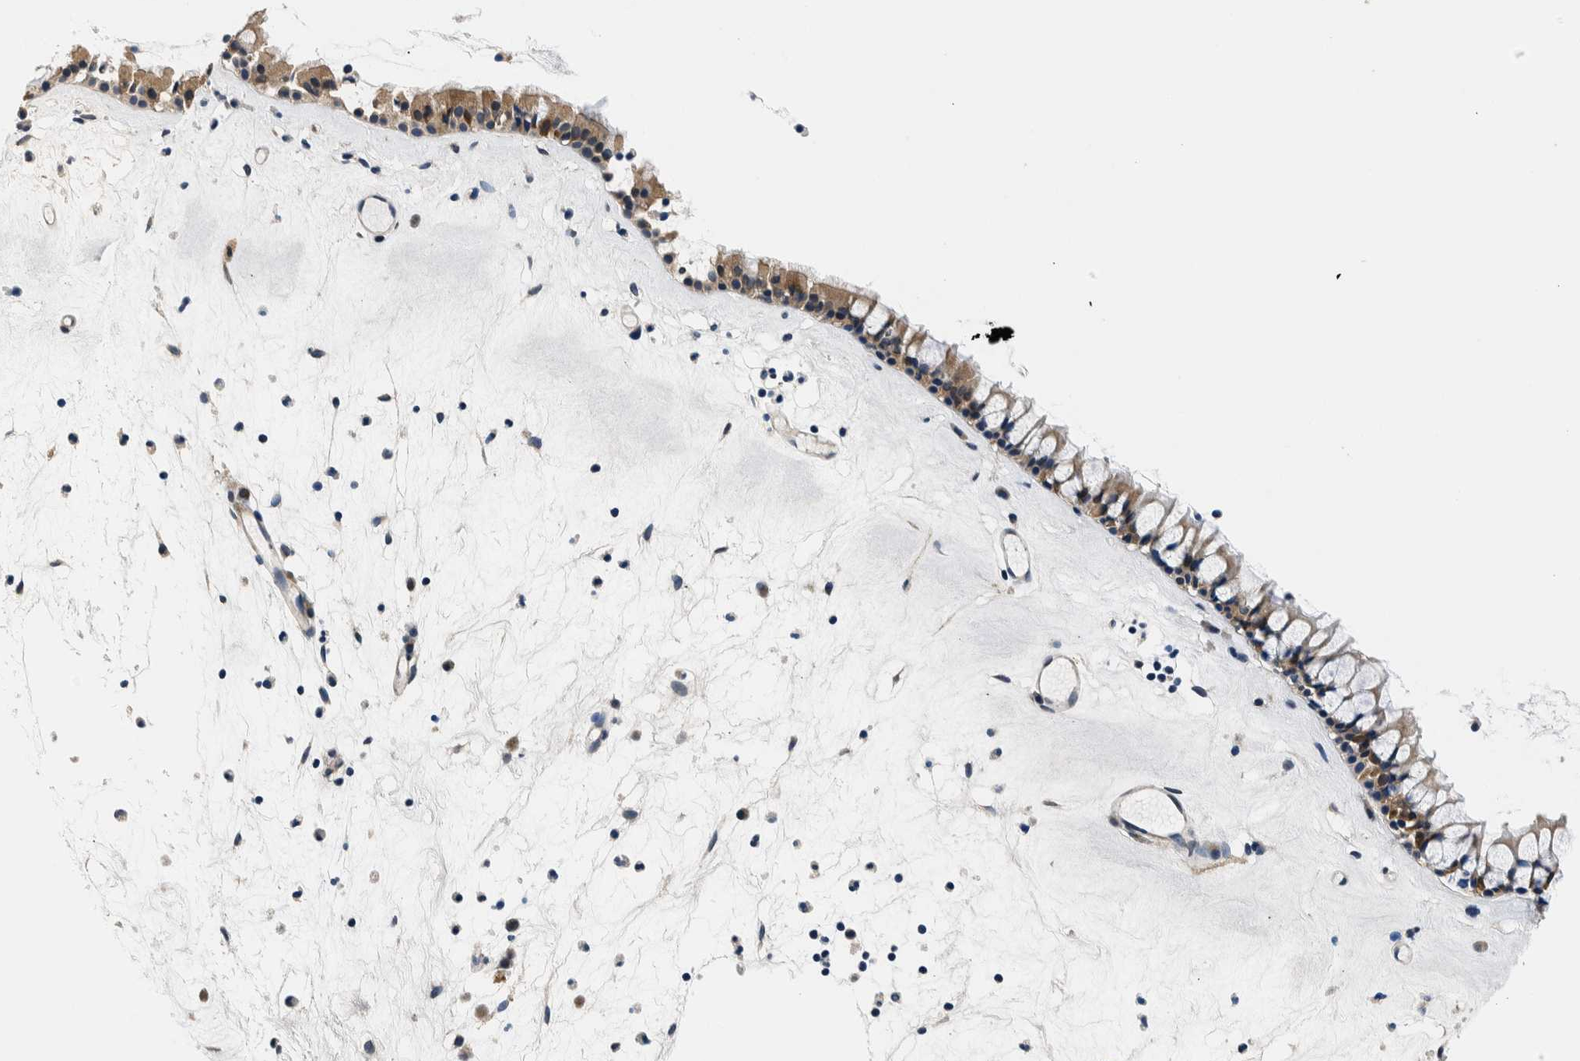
{"staining": {"intensity": "moderate", "quantity": "25%-75%", "location": "cytoplasmic/membranous"}, "tissue": "nasopharynx", "cell_type": "Respiratory epithelial cells", "image_type": "normal", "snomed": [{"axis": "morphology", "description": "Normal tissue, NOS"}, {"axis": "topography", "description": "Nasopharynx"}], "caption": "Normal nasopharynx shows moderate cytoplasmic/membranous positivity in about 25%-75% of respiratory epithelial cells, visualized by immunohistochemistry.", "gene": "NIBAN2", "patient": {"sex": "female", "age": 42}}